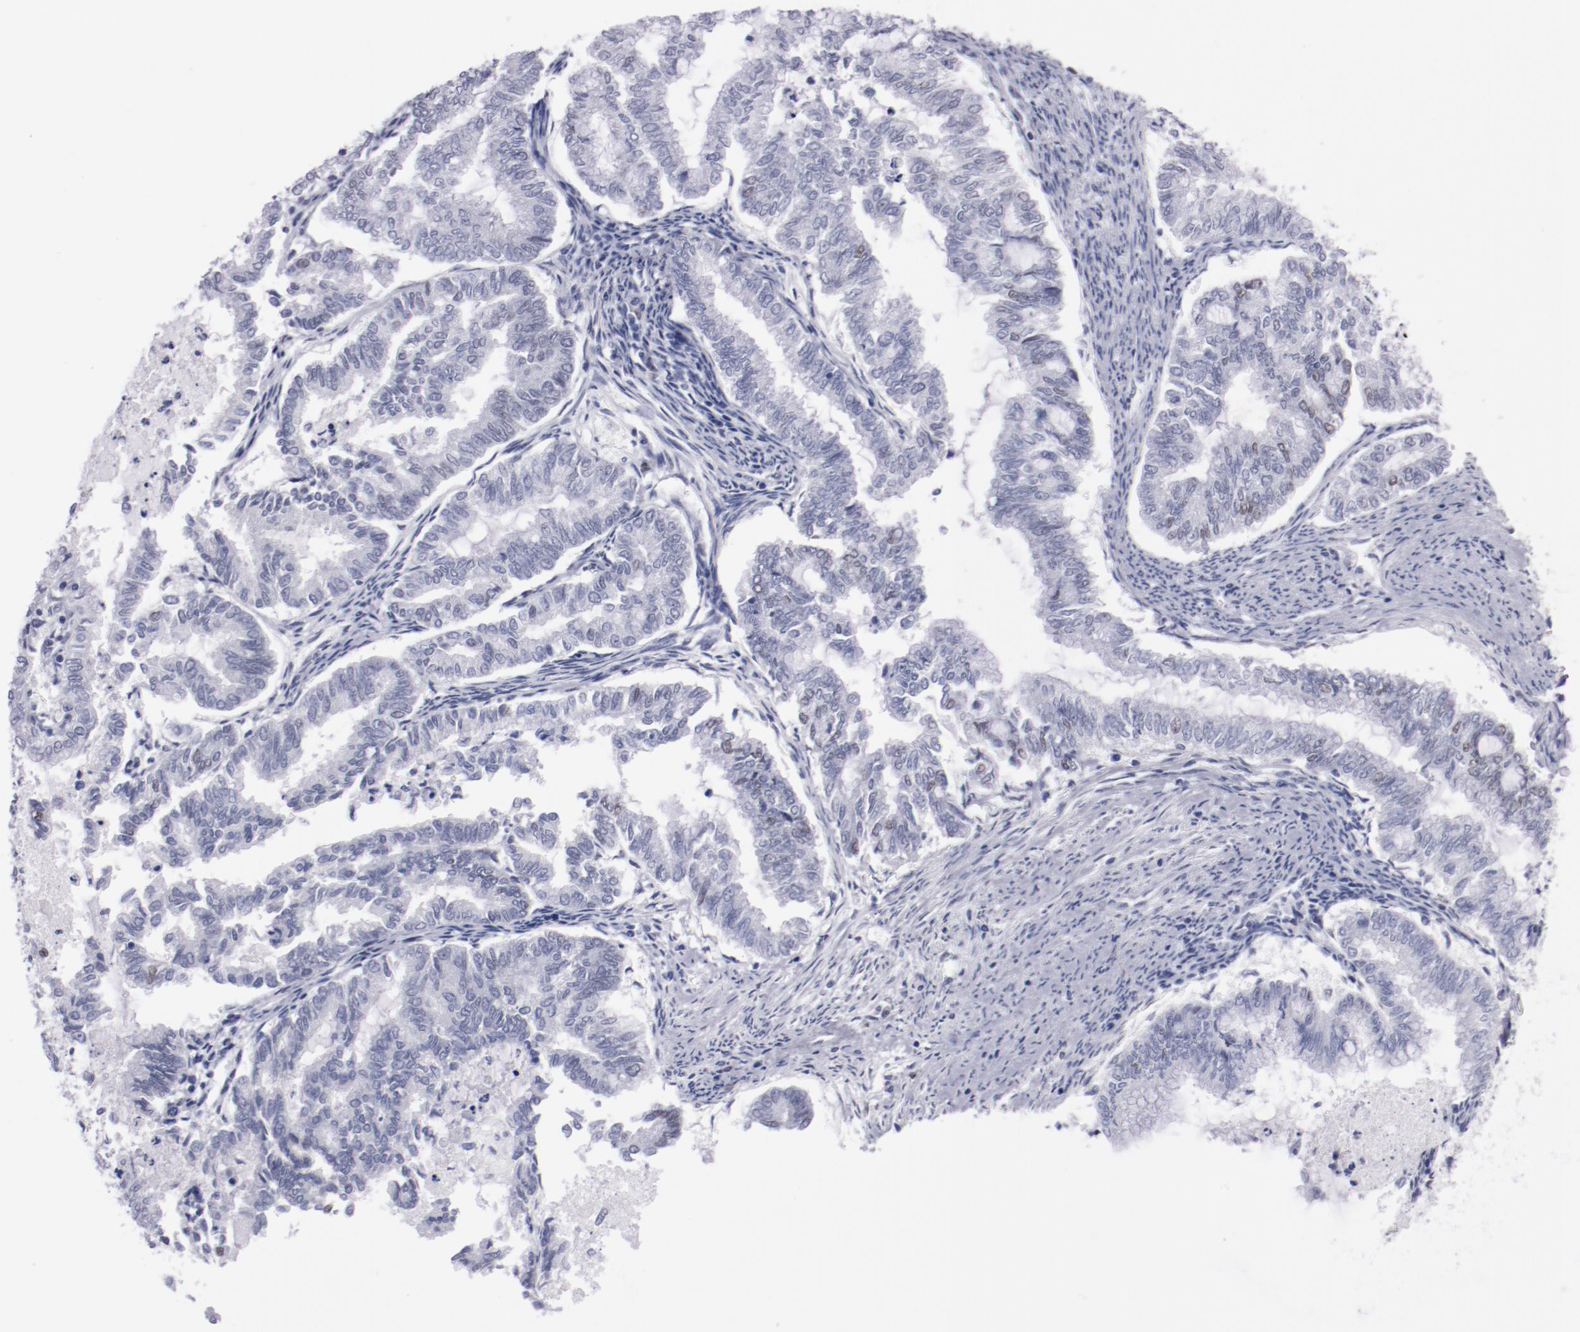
{"staining": {"intensity": "weak", "quantity": "<25%", "location": "nuclear"}, "tissue": "endometrial cancer", "cell_type": "Tumor cells", "image_type": "cancer", "snomed": [{"axis": "morphology", "description": "Adenocarcinoma, NOS"}, {"axis": "topography", "description": "Endometrium"}], "caption": "Protein analysis of adenocarcinoma (endometrial) displays no significant positivity in tumor cells.", "gene": "HNF1B", "patient": {"sex": "female", "age": 79}}